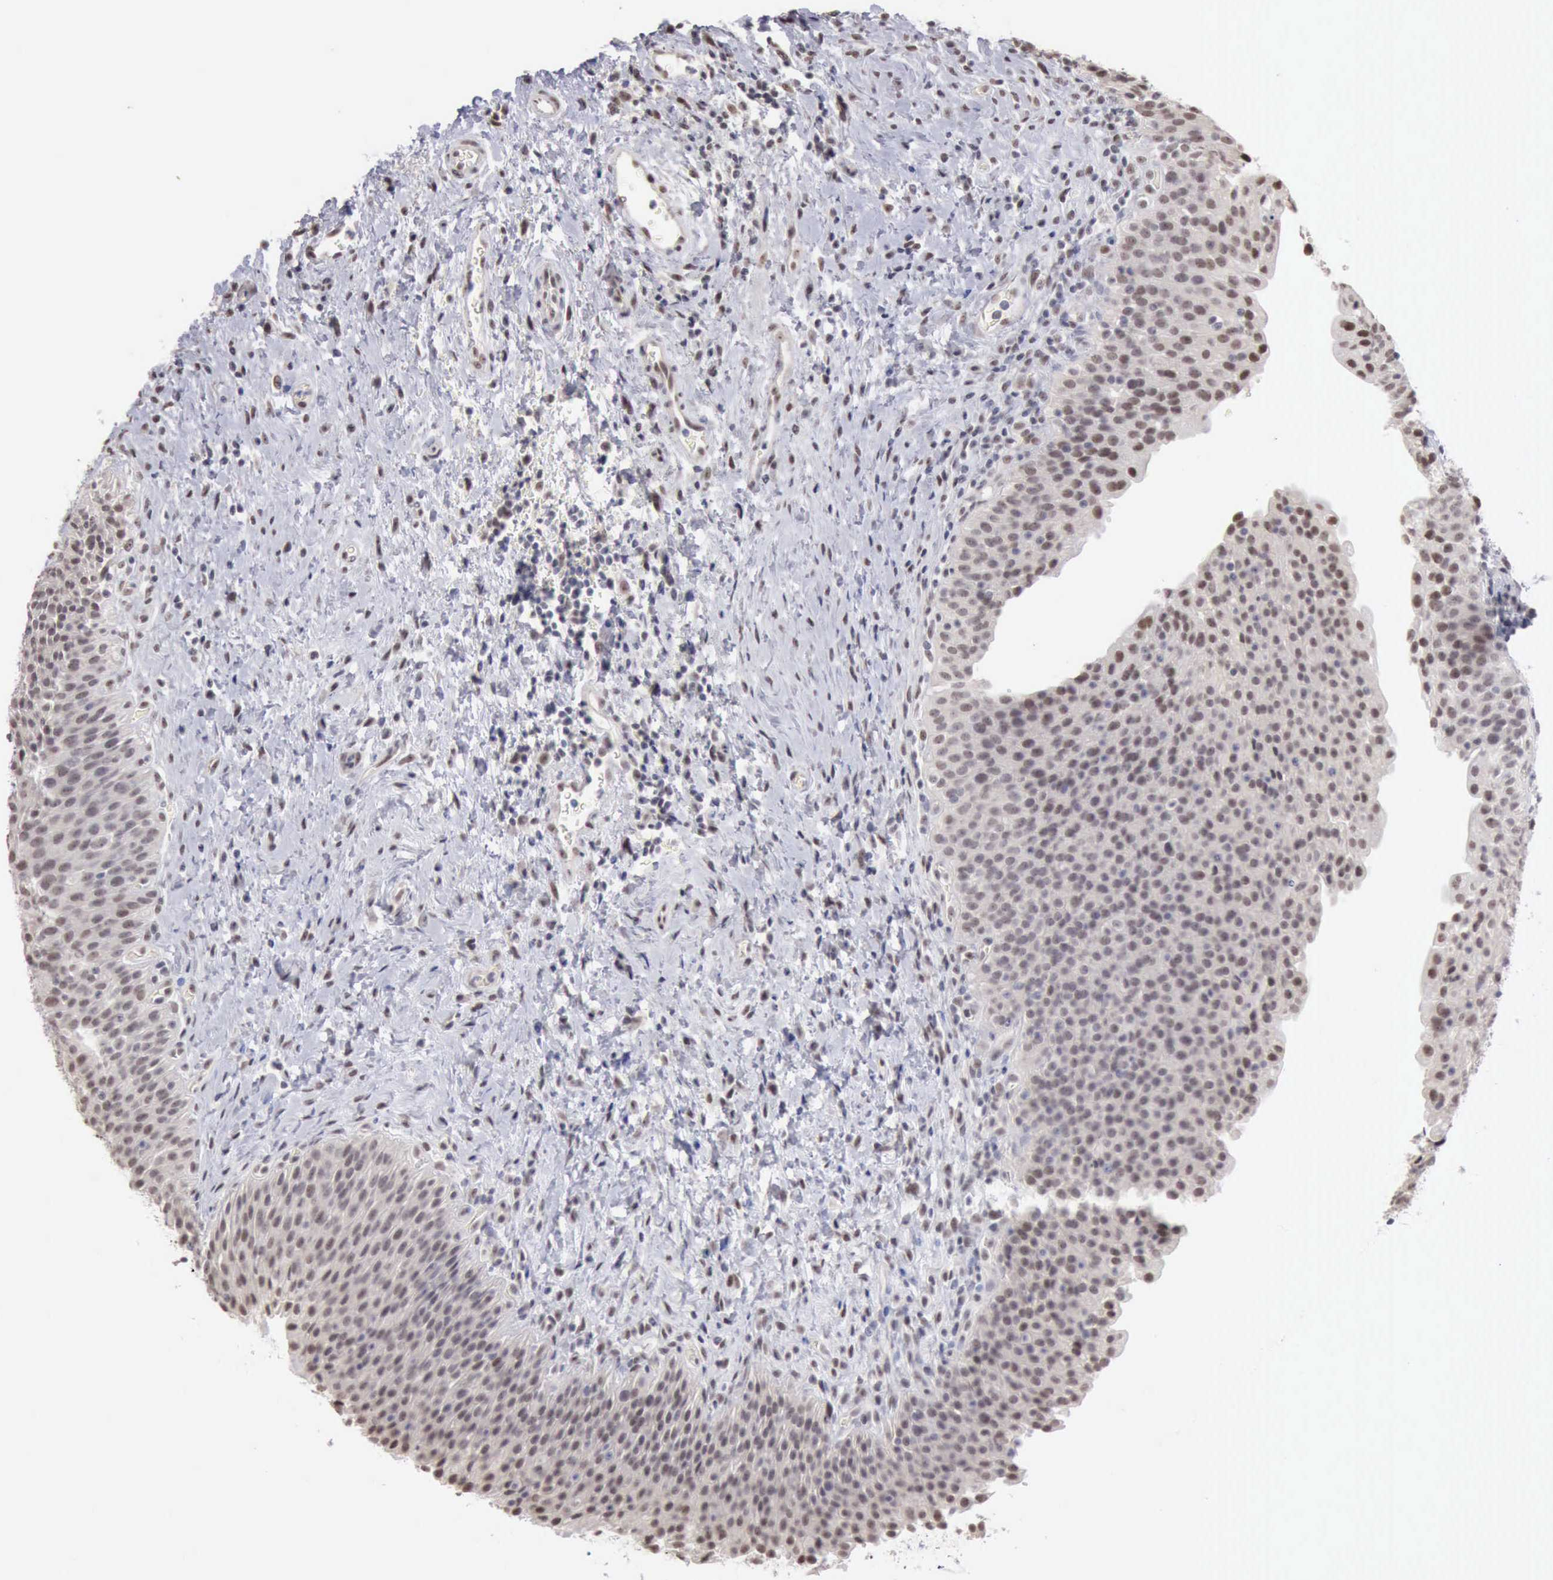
{"staining": {"intensity": "weak", "quantity": "25%-75%", "location": "nuclear"}, "tissue": "urinary bladder", "cell_type": "Urothelial cells", "image_type": "normal", "snomed": [{"axis": "morphology", "description": "Normal tissue, NOS"}, {"axis": "topography", "description": "Urinary bladder"}], "caption": "IHC (DAB (3,3'-diaminobenzidine)) staining of unremarkable human urinary bladder shows weak nuclear protein expression in approximately 25%-75% of urothelial cells. (Stains: DAB in brown, nuclei in blue, Microscopy: brightfield microscopy at high magnification).", "gene": "TAF1", "patient": {"sex": "male", "age": 51}}